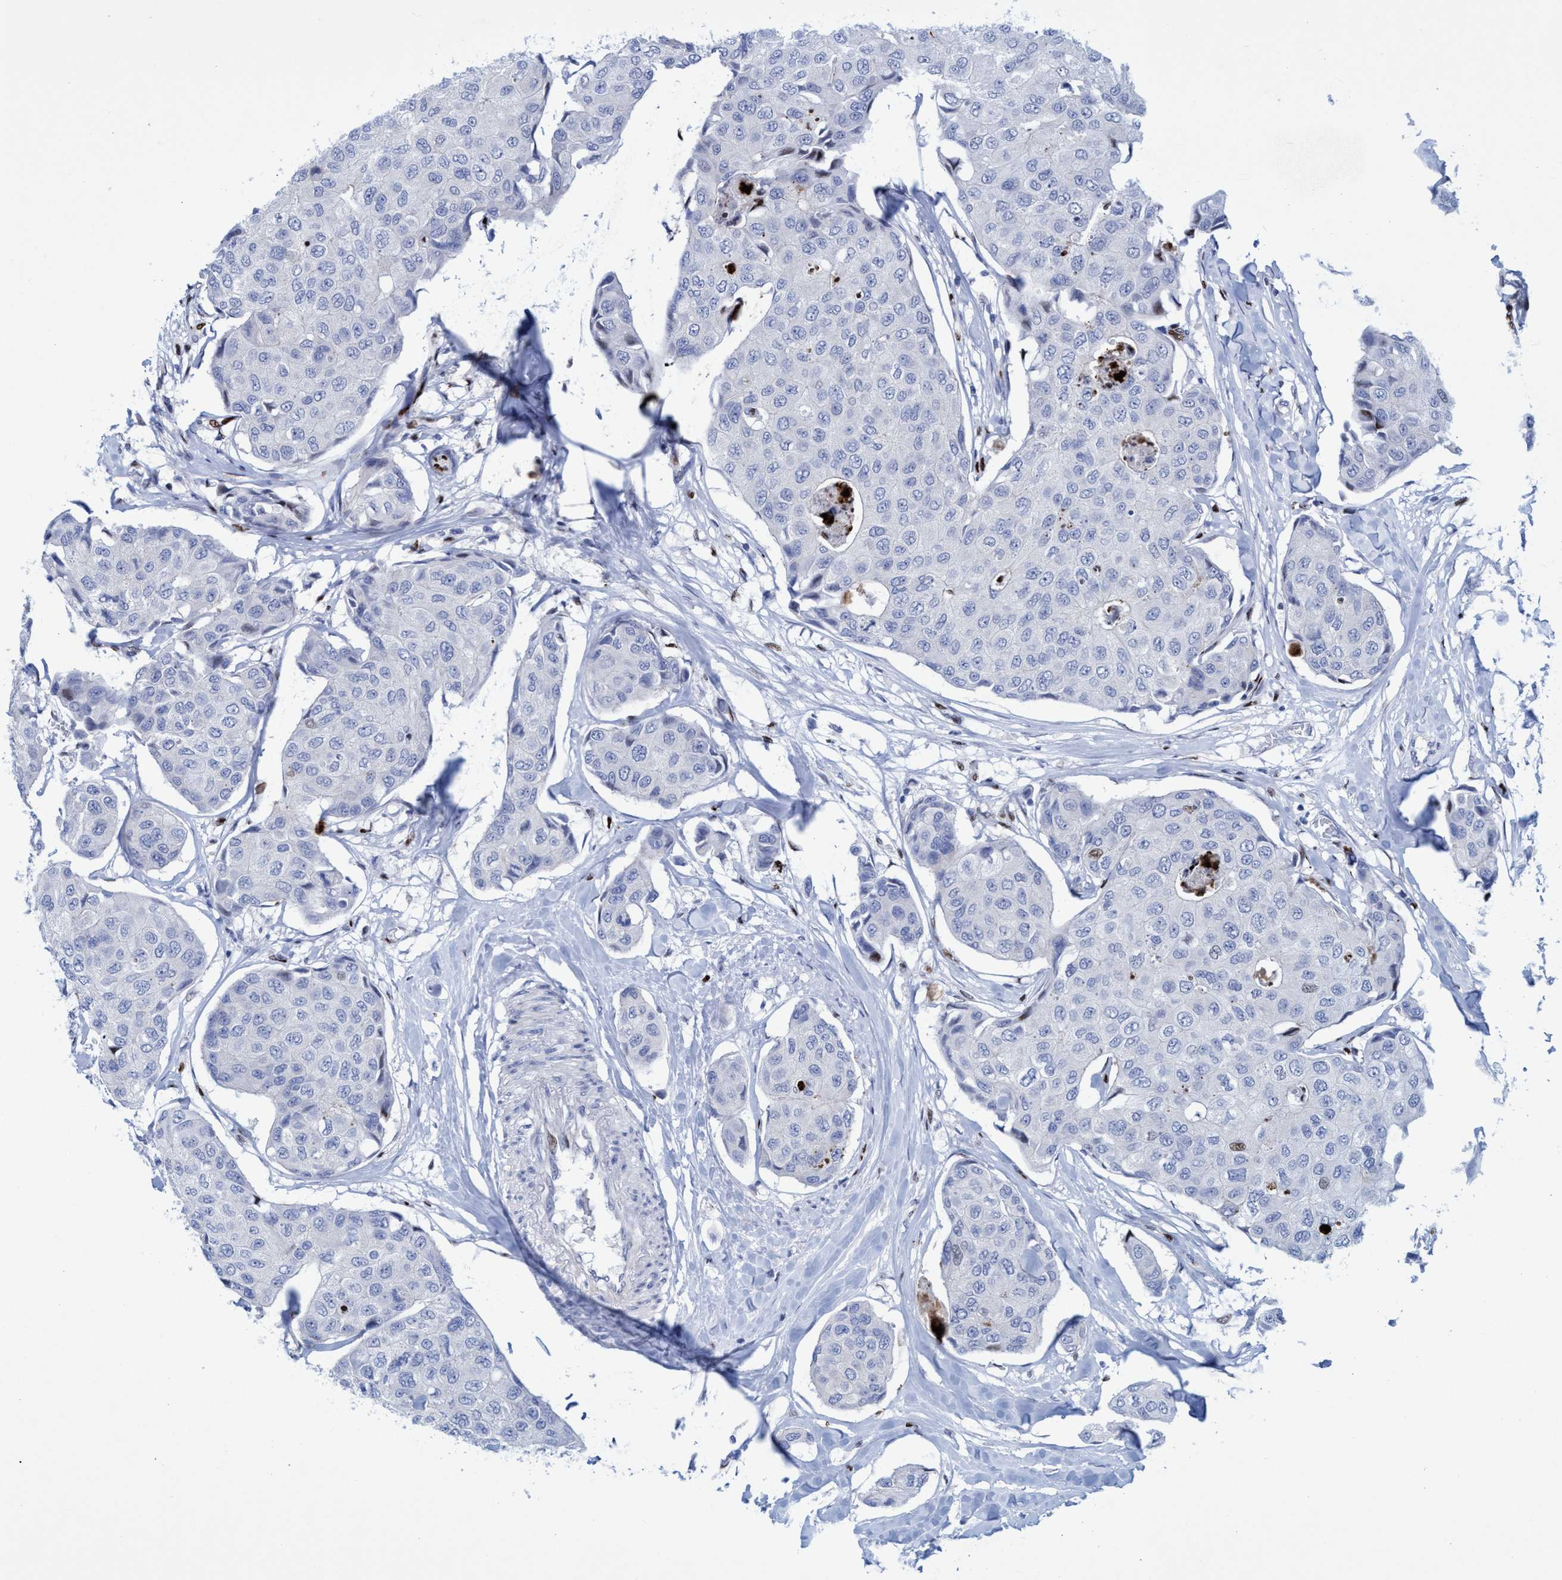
{"staining": {"intensity": "negative", "quantity": "none", "location": "none"}, "tissue": "breast cancer", "cell_type": "Tumor cells", "image_type": "cancer", "snomed": [{"axis": "morphology", "description": "Duct carcinoma"}, {"axis": "topography", "description": "Breast"}], "caption": "Micrograph shows no protein staining in tumor cells of breast cancer (invasive ductal carcinoma) tissue. Nuclei are stained in blue.", "gene": "R3HCC1", "patient": {"sex": "female", "age": 80}}